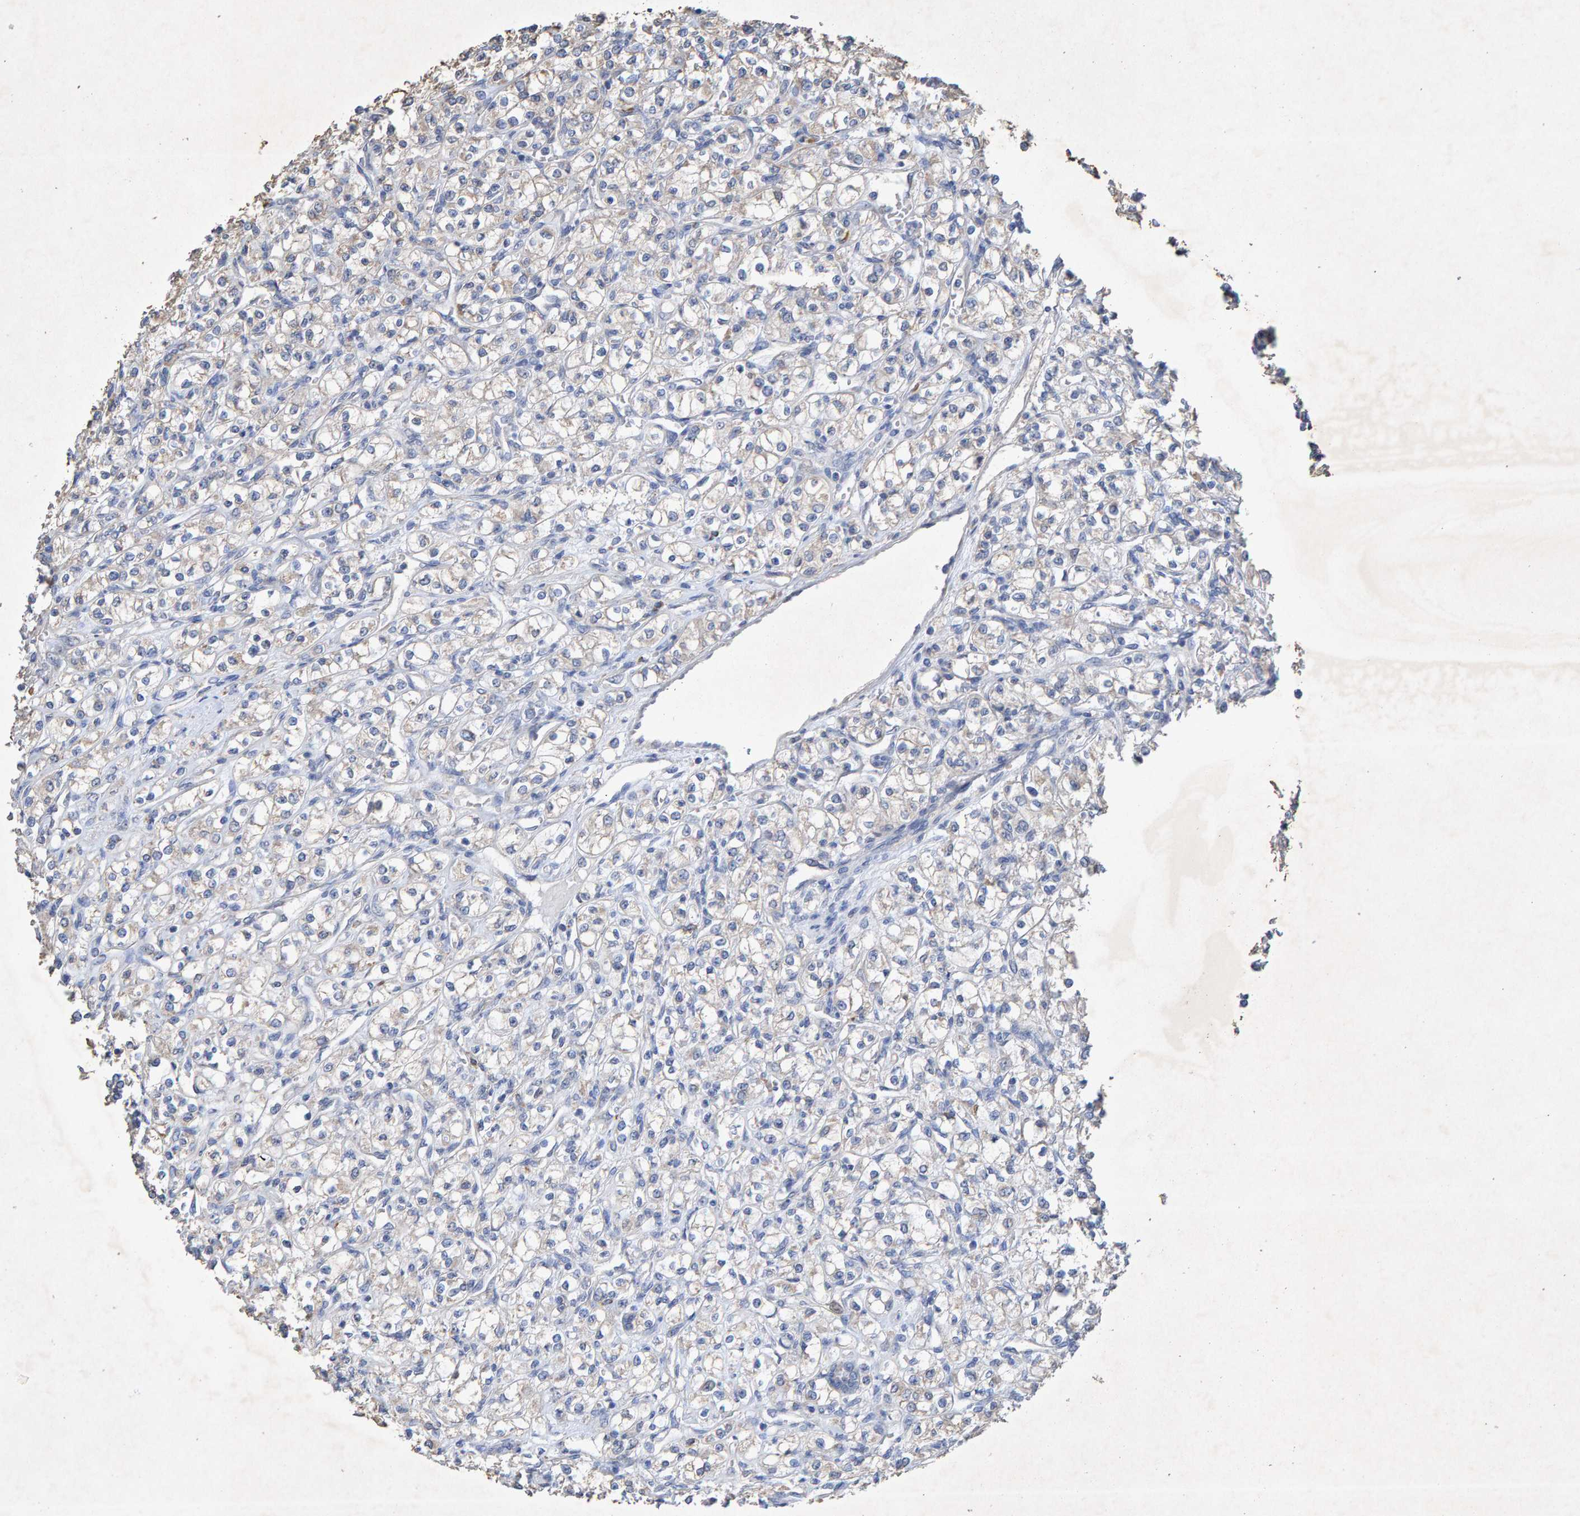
{"staining": {"intensity": "negative", "quantity": "none", "location": "none"}, "tissue": "renal cancer", "cell_type": "Tumor cells", "image_type": "cancer", "snomed": [{"axis": "morphology", "description": "Adenocarcinoma, NOS"}, {"axis": "topography", "description": "Kidney"}], "caption": "Tumor cells show no significant protein expression in adenocarcinoma (renal).", "gene": "CTH", "patient": {"sex": "male", "age": 77}}